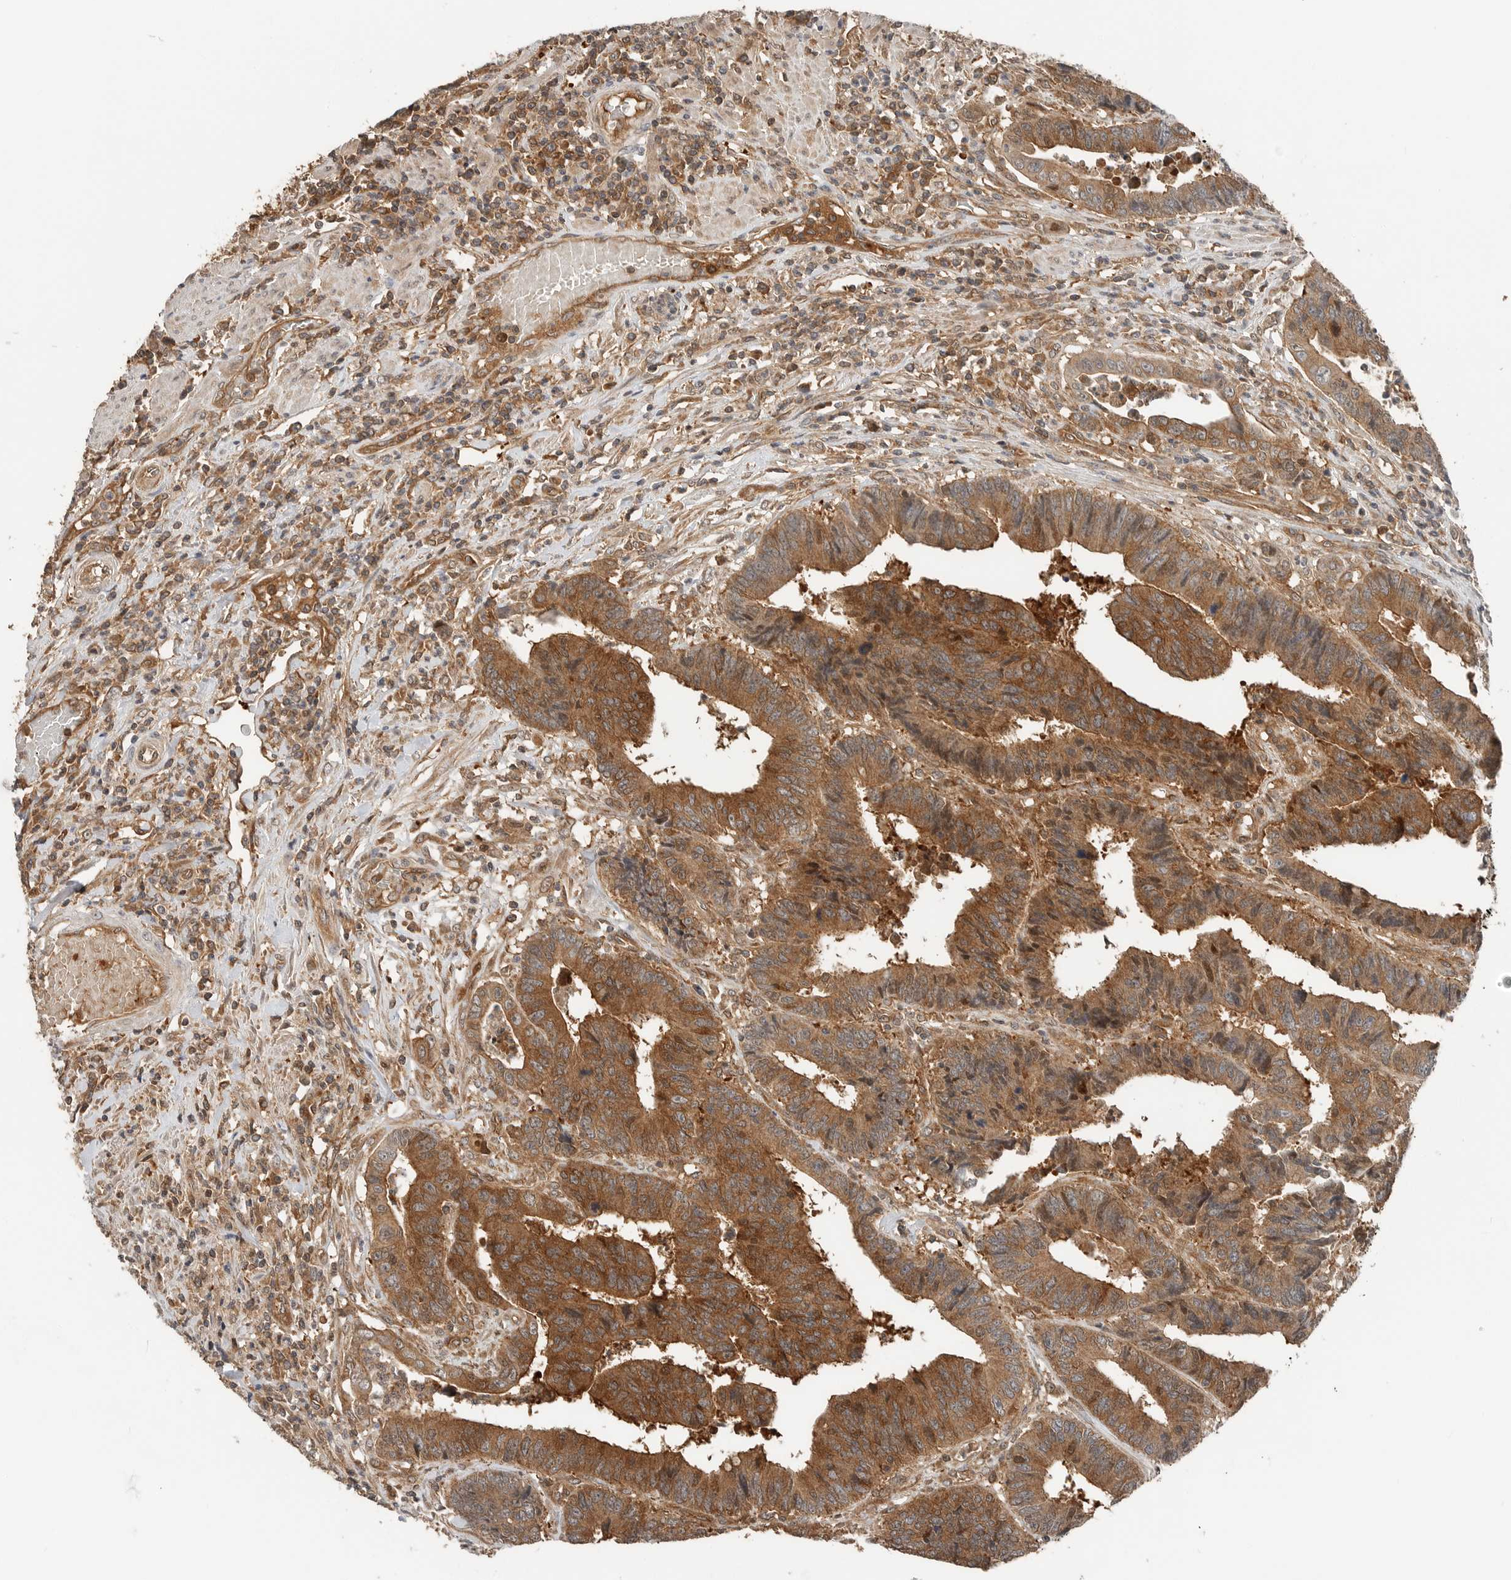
{"staining": {"intensity": "moderate", "quantity": ">75%", "location": "cytoplasmic/membranous,nuclear"}, "tissue": "colorectal cancer", "cell_type": "Tumor cells", "image_type": "cancer", "snomed": [{"axis": "morphology", "description": "Adenocarcinoma, NOS"}, {"axis": "topography", "description": "Rectum"}], "caption": "Protein expression analysis of colorectal cancer (adenocarcinoma) exhibits moderate cytoplasmic/membranous and nuclear expression in about >75% of tumor cells.", "gene": "XPNPEP1", "patient": {"sex": "male", "age": 84}}